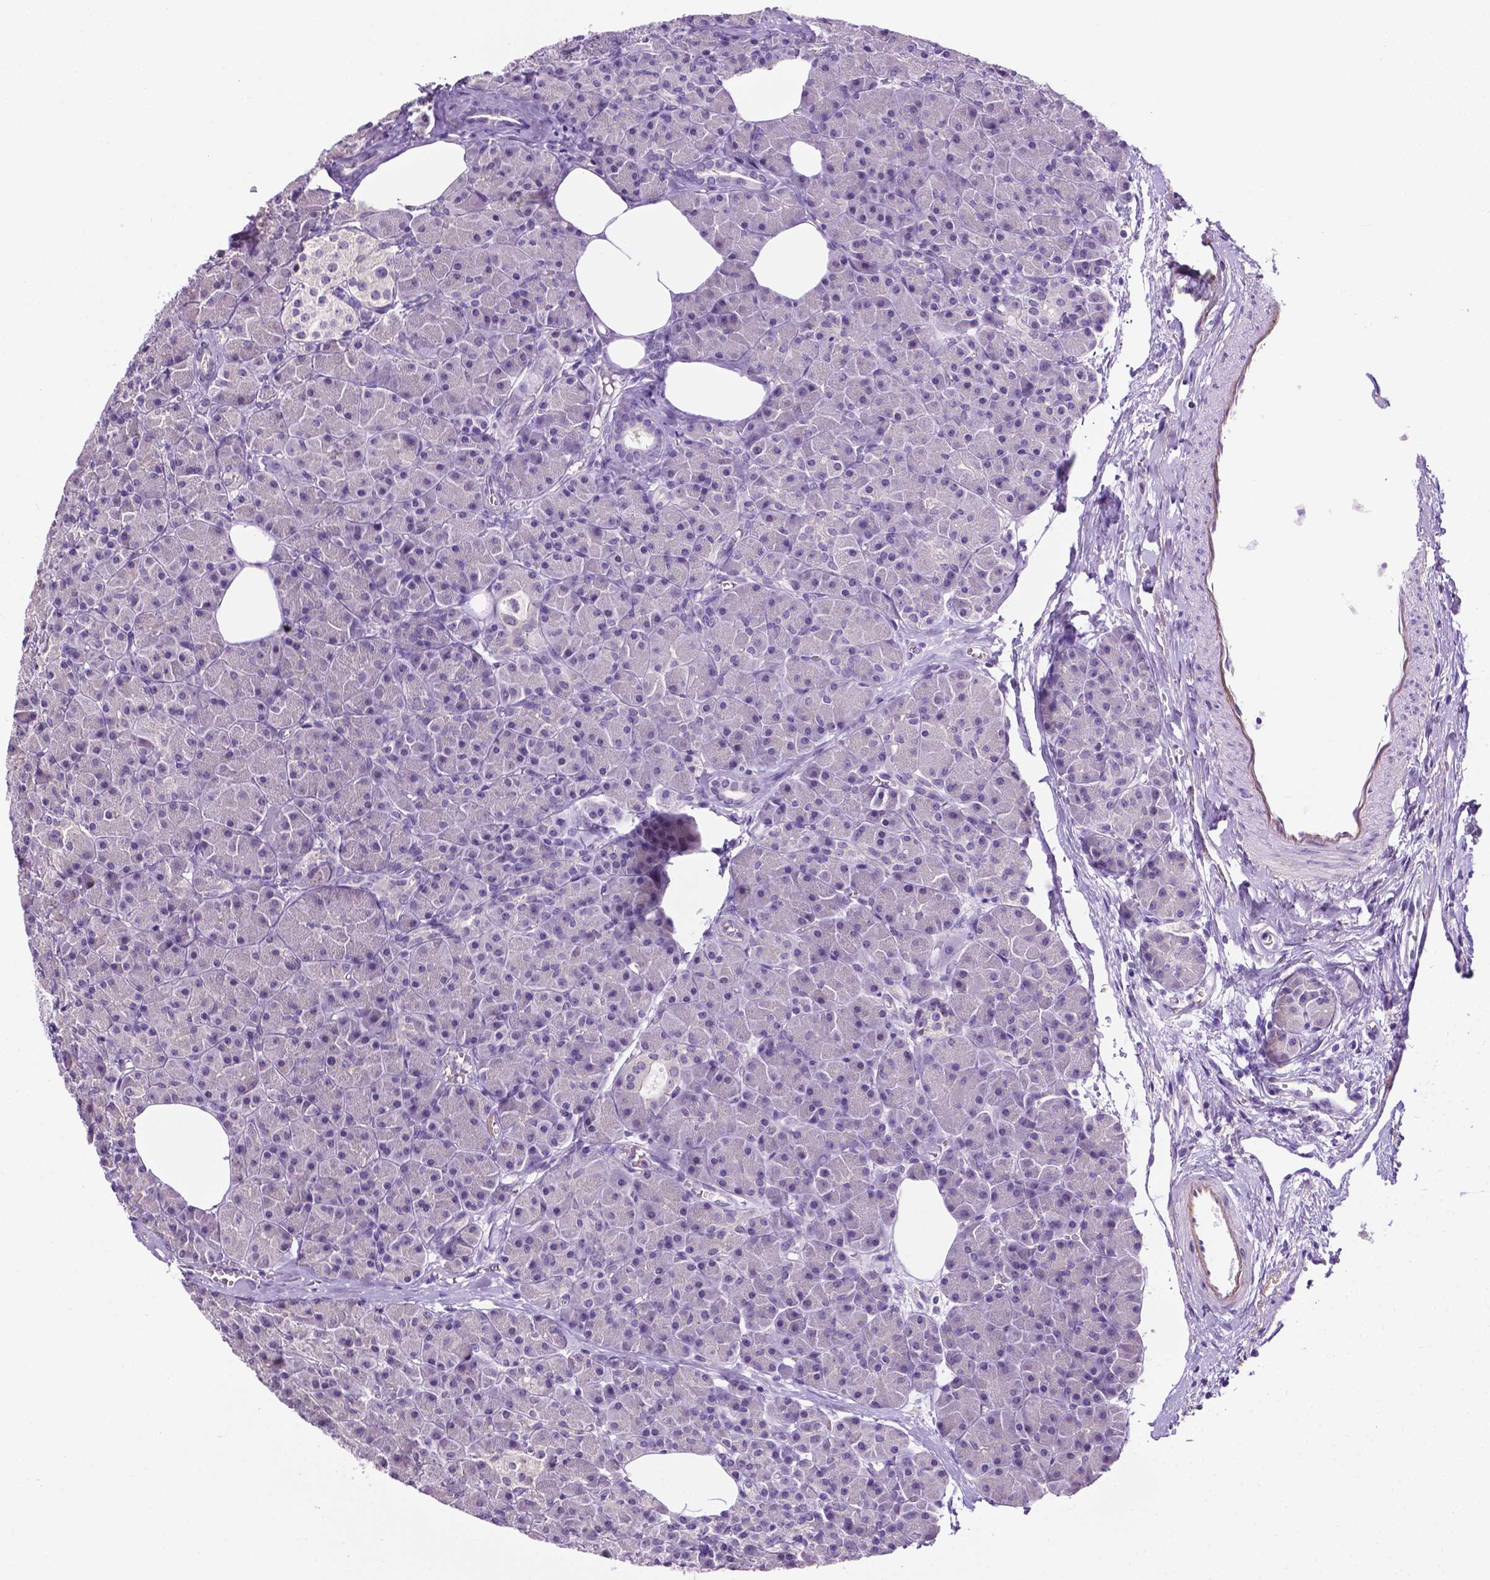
{"staining": {"intensity": "negative", "quantity": "none", "location": "none"}, "tissue": "pancreas", "cell_type": "Exocrine glandular cells", "image_type": "normal", "snomed": [{"axis": "morphology", "description": "Normal tissue, NOS"}, {"axis": "topography", "description": "Pancreas"}], "caption": "High magnification brightfield microscopy of unremarkable pancreas stained with DAB (3,3'-diaminobenzidine) (brown) and counterstained with hematoxylin (blue): exocrine glandular cells show no significant staining. (DAB (3,3'-diaminobenzidine) IHC, high magnification).", "gene": "MMP27", "patient": {"sex": "female", "age": 45}}